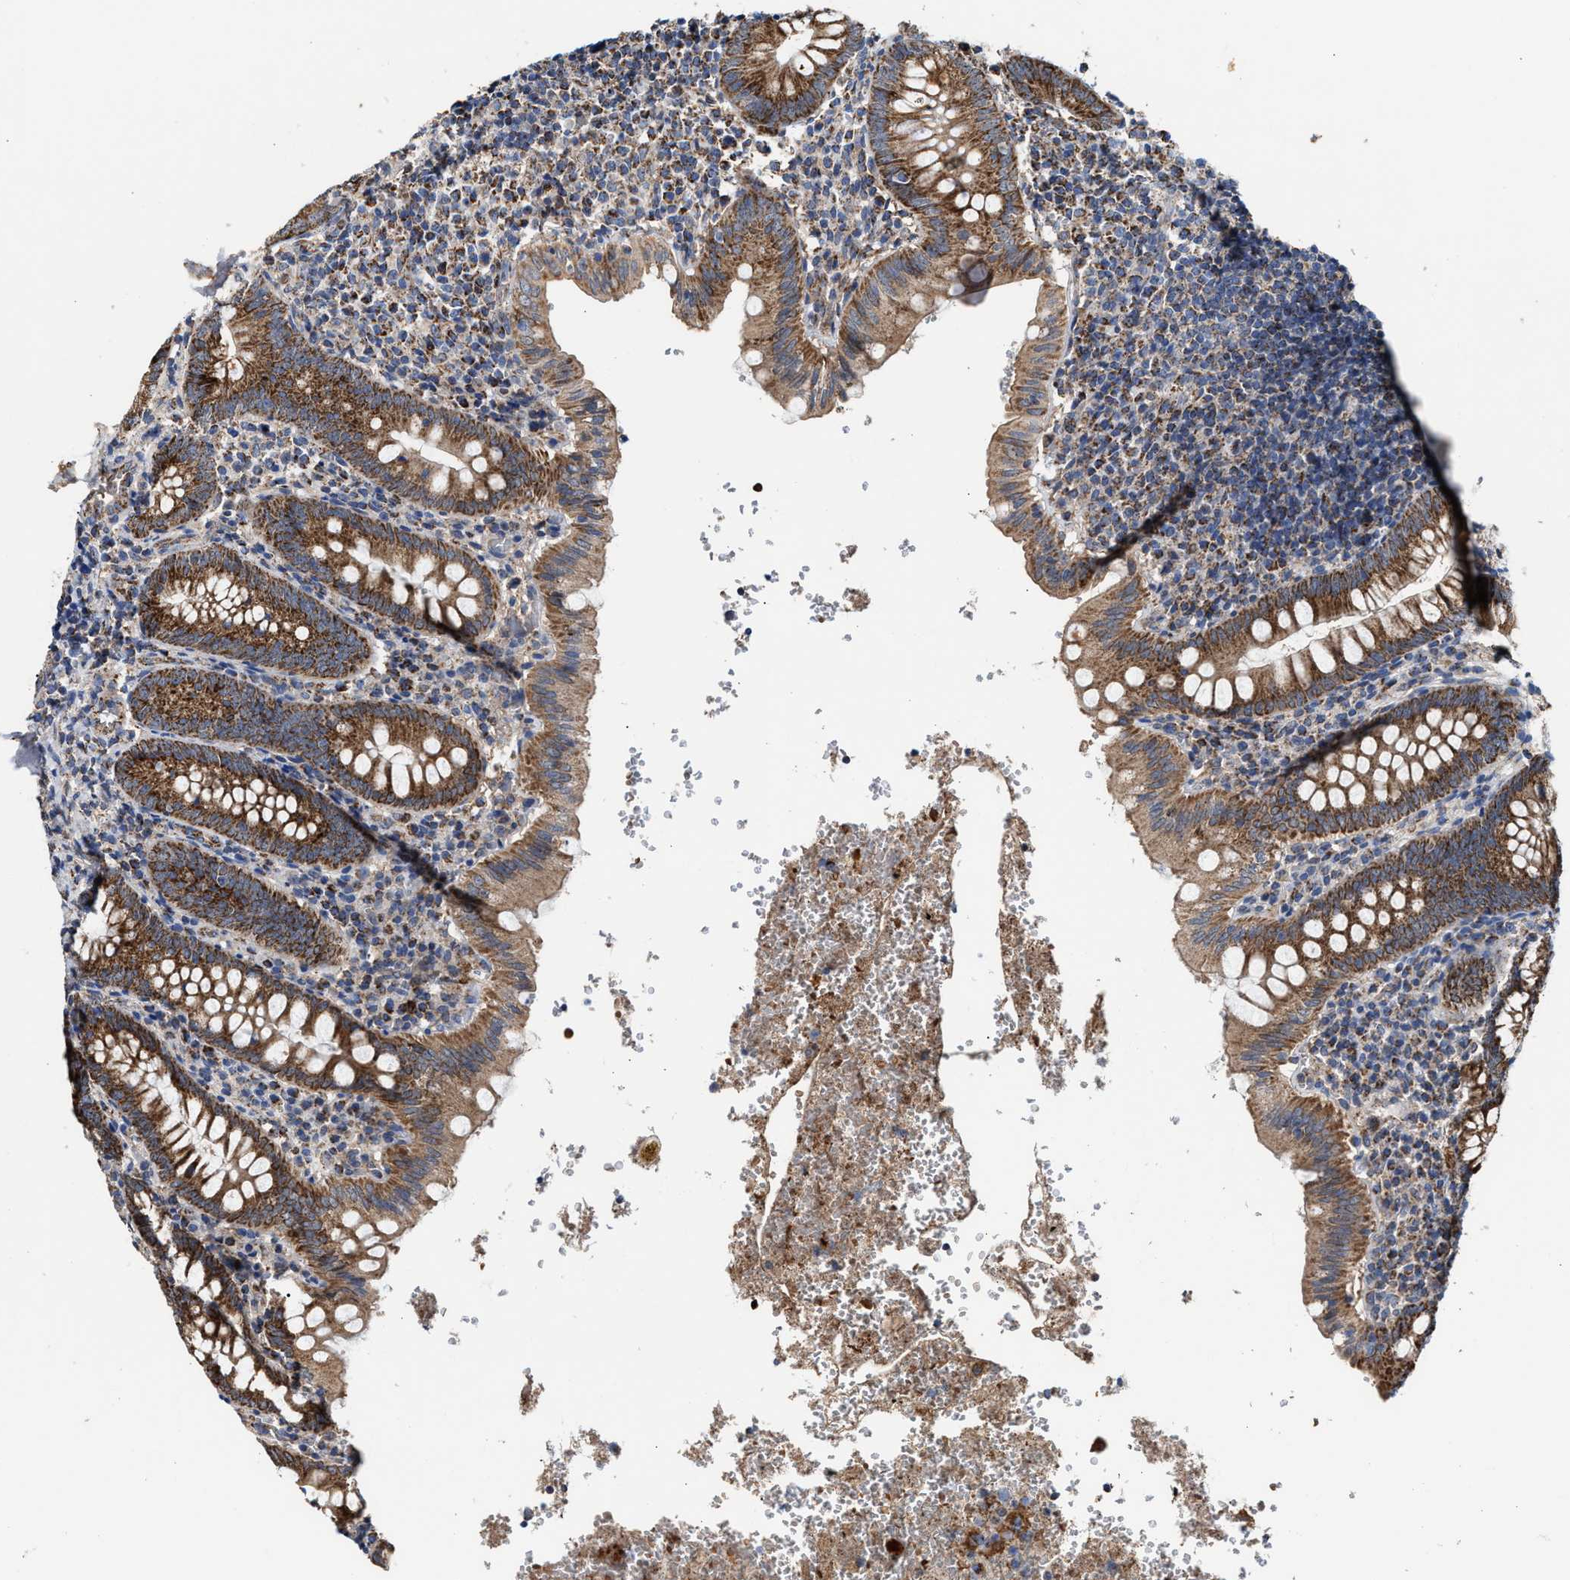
{"staining": {"intensity": "strong", "quantity": ">75%", "location": "cytoplasmic/membranous"}, "tissue": "appendix", "cell_type": "Glandular cells", "image_type": "normal", "snomed": [{"axis": "morphology", "description": "Normal tissue, NOS"}, {"axis": "topography", "description": "Appendix"}], "caption": "Appendix stained with DAB IHC displays high levels of strong cytoplasmic/membranous staining in about >75% of glandular cells.", "gene": "MECR", "patient": {"sex": "male", "age": 8}}